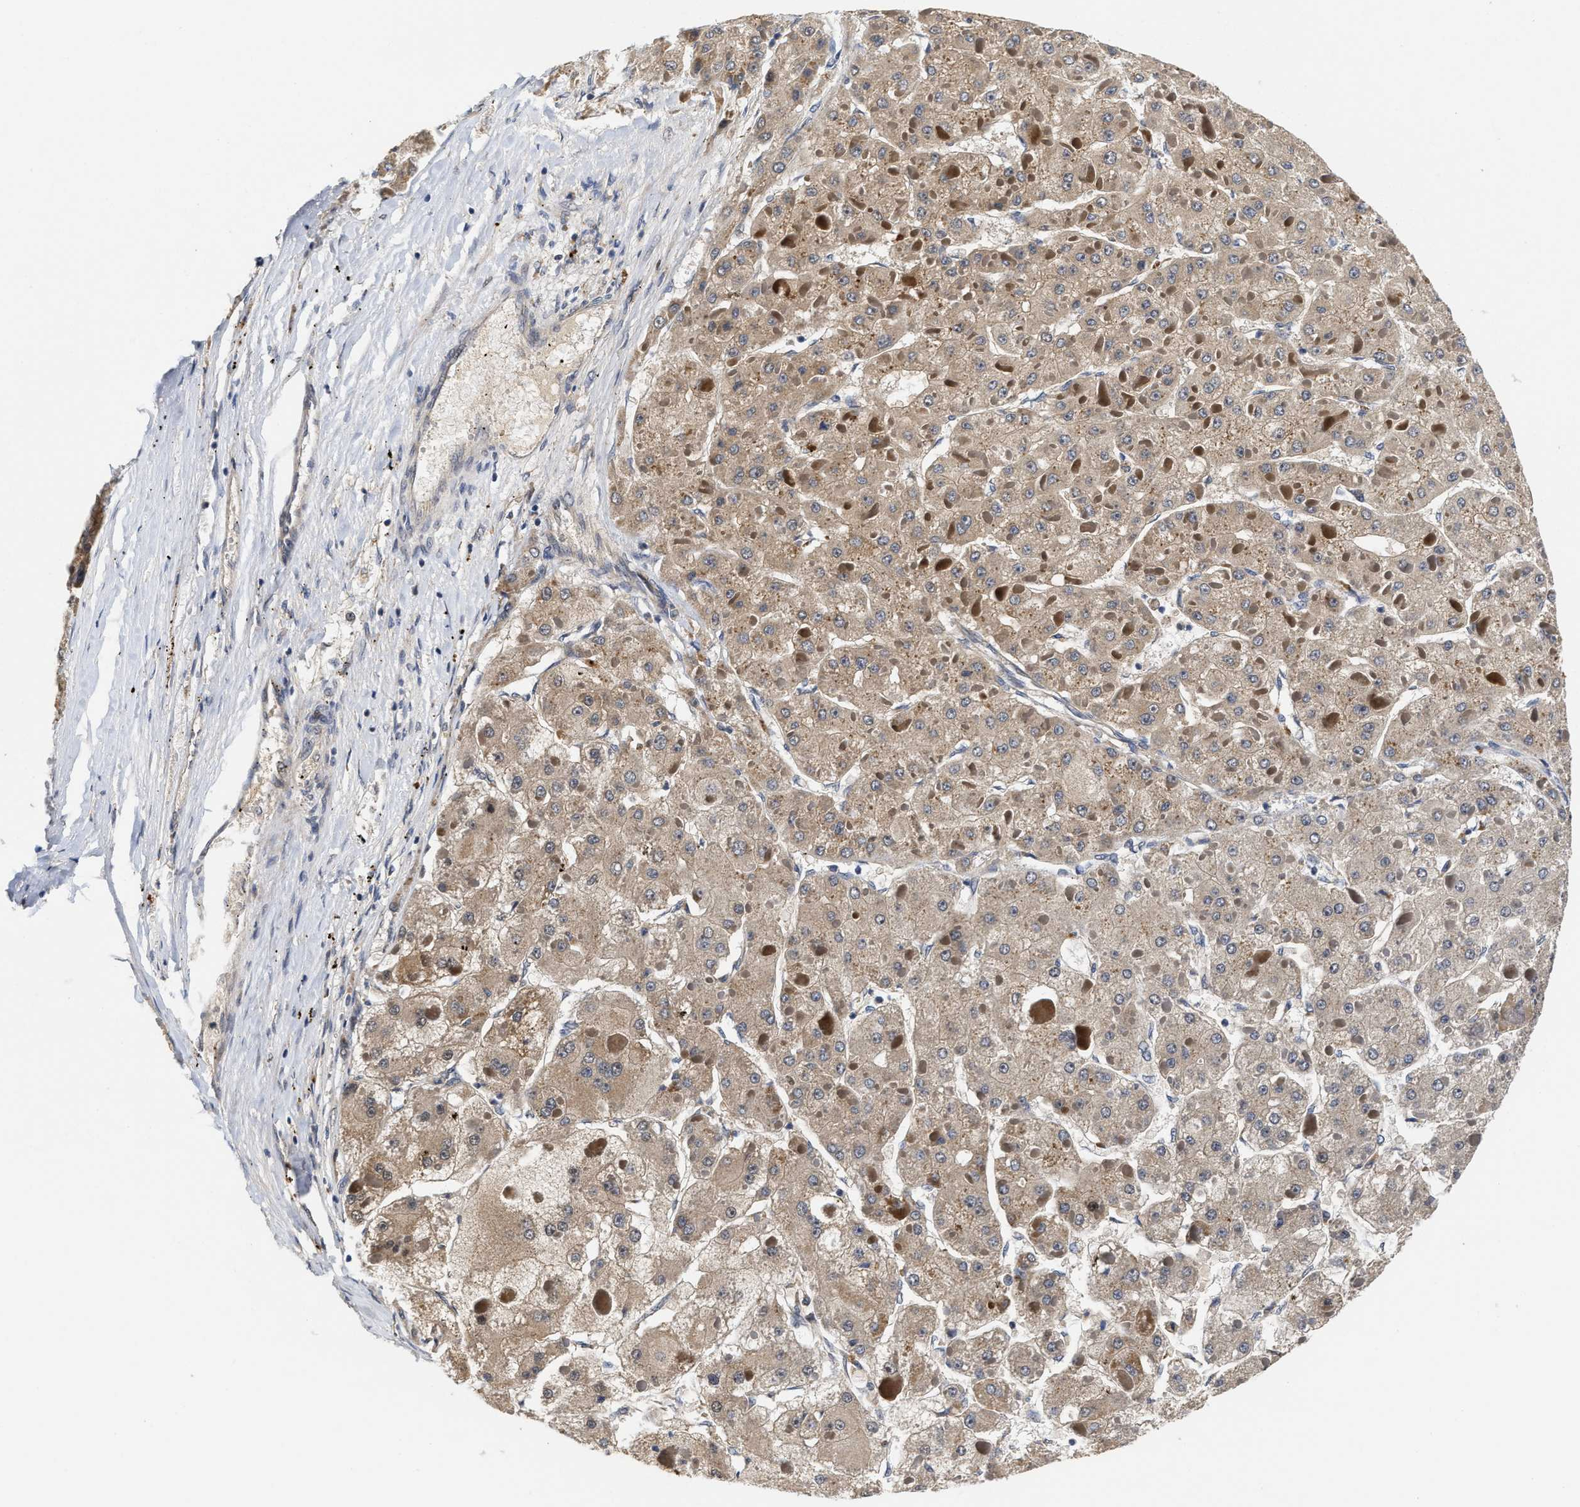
{"staining": {"intensity": "weak", "quantity": ">75%", "location": "cytoplasmic/membranous"}, "tissue": "liver cancer", "cell_type": "Tumor cells", "image_type": "cancer", "snomed": [{"axis": "morphology", "description": "Carcinoma, Hepatocellular, NOS"}, {"axis": "topography", "description": "Liver"}], "caption": "Immunohistochemical staining of hepatocellular carcinoma (liver) demonstrates low levels of weak cytoplasmic/membranous protein positivity in approximately >75% of tumor cells.", "gene": "SCYL2", "patient": {"sex": "female", "age": 73}}